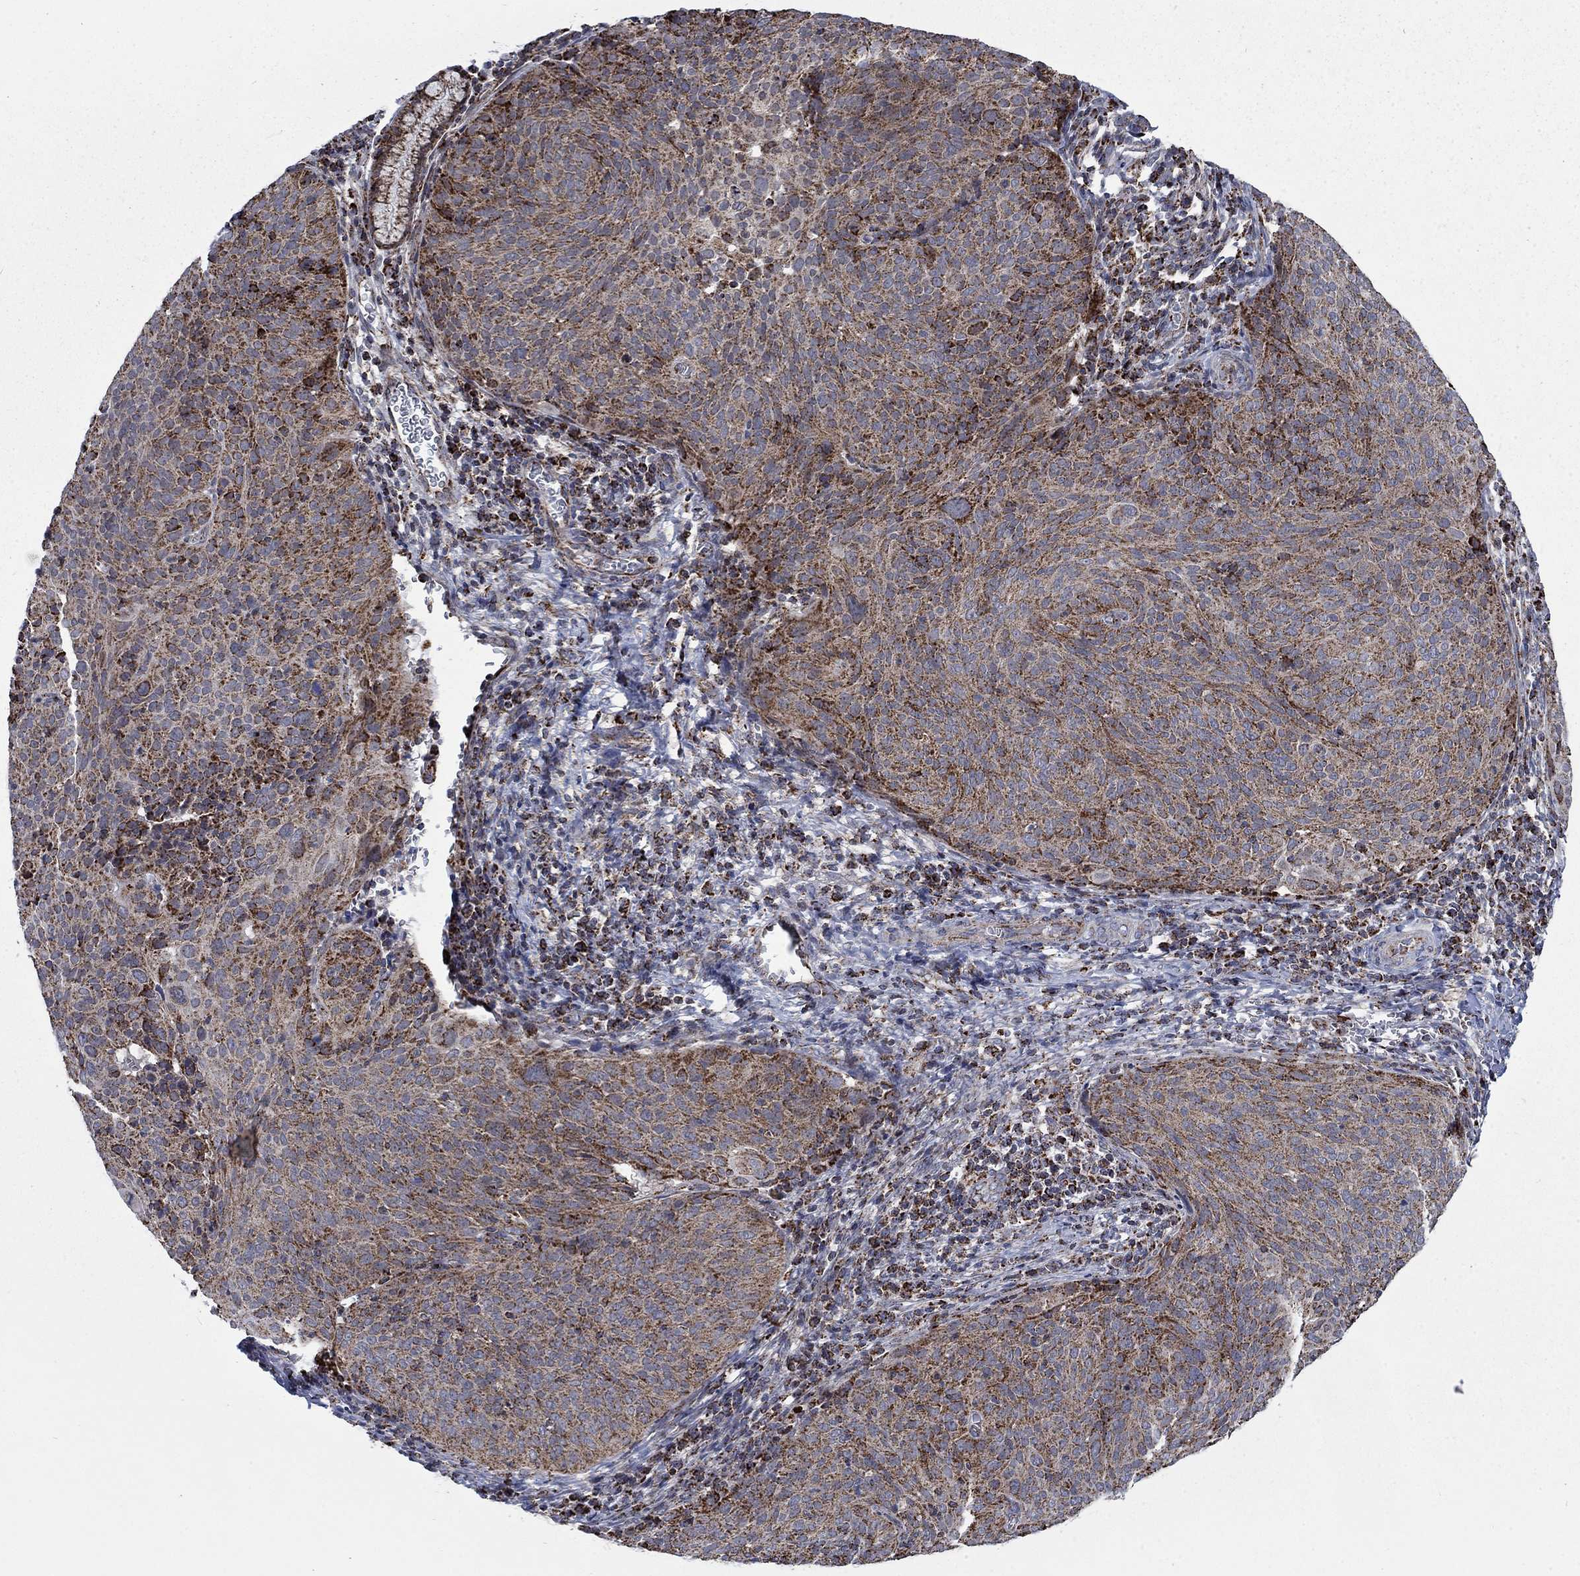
{"staining": {"intensity": "strong", "quantity": "25%-75%", "location": "cytoplasmic/membranous"}, "tissue": "cervical cancer", "cell_type": "Tumor cells", "image_type": "cancer", "snomed": [{"axis": "morphology", "description": "Squamous cell carcinoma, NOS"}, {"axis": "topography", "description": "Cervix"}], "caption": "A micrograph of human cervical cancer (squamous cell carcinoma) stained for a protein demonstrates strong cytoplasmic/membranous brown staining in tumor cells. Using DAB (3,3'-diaminobenzidine) (brown) and hematoxylin (blue) stains, captured at high magnification using brightfield microscopy.", "gene": "MOAP1", "patient": {"sex": "female", "age": 39}}